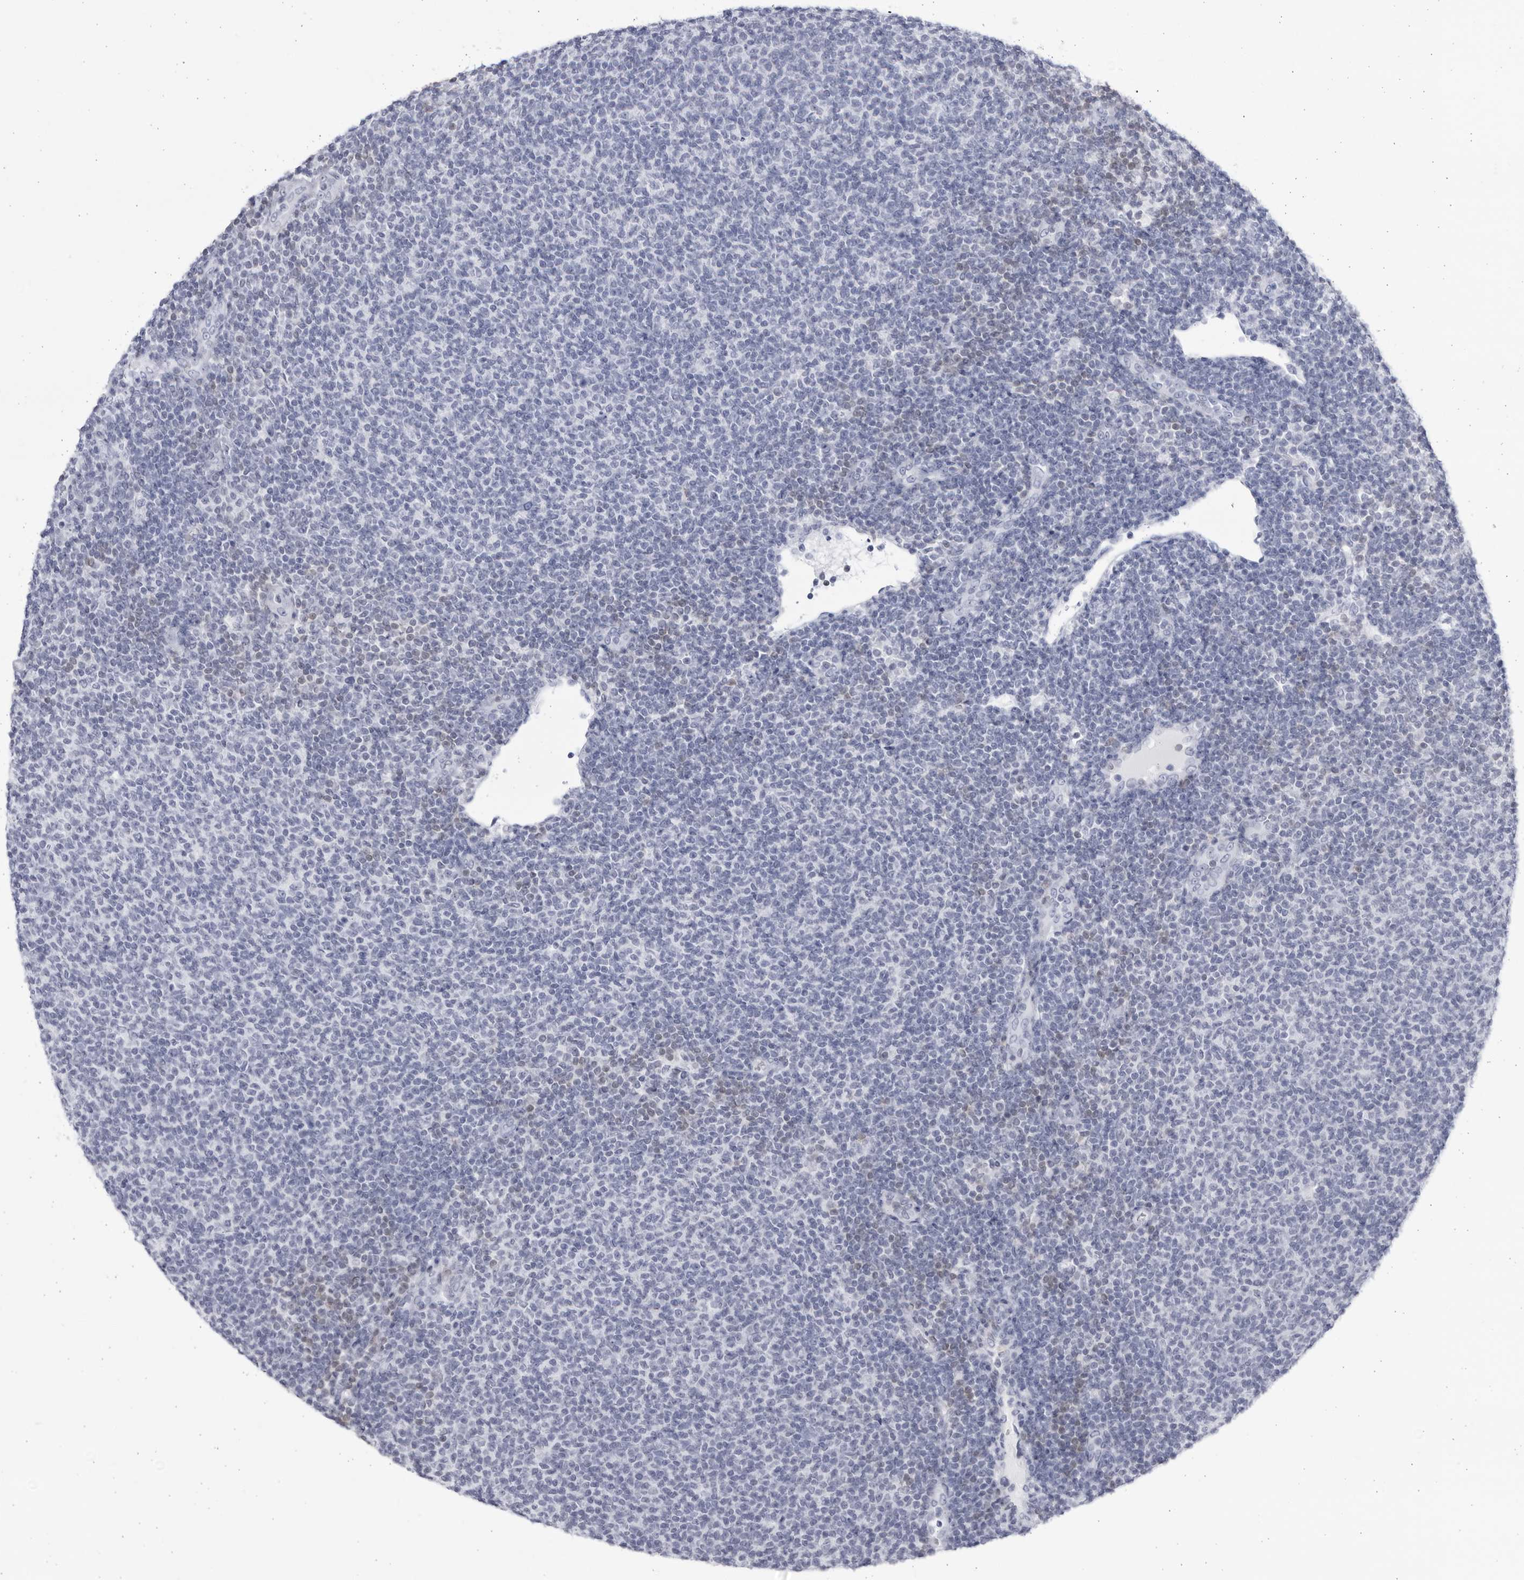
{"staining": {"intensity": "negative", "quantity": "none", "location": "none"}, "tissue": "lymphoma", "cell_type": "Tumor cells", "image_type": "cancer", "snomed": [{"axis": "morphology", "description": "Malignant lymphoma, non-Hodgkin's type, Low grade"}, {"axis": "topography", "description": "Lymph node"}], "caption": "Tumor cells show no significant protein positivity in lymphoma.", "gene": "CCDC181", "patient": {"sex": "male", "age": 66}}